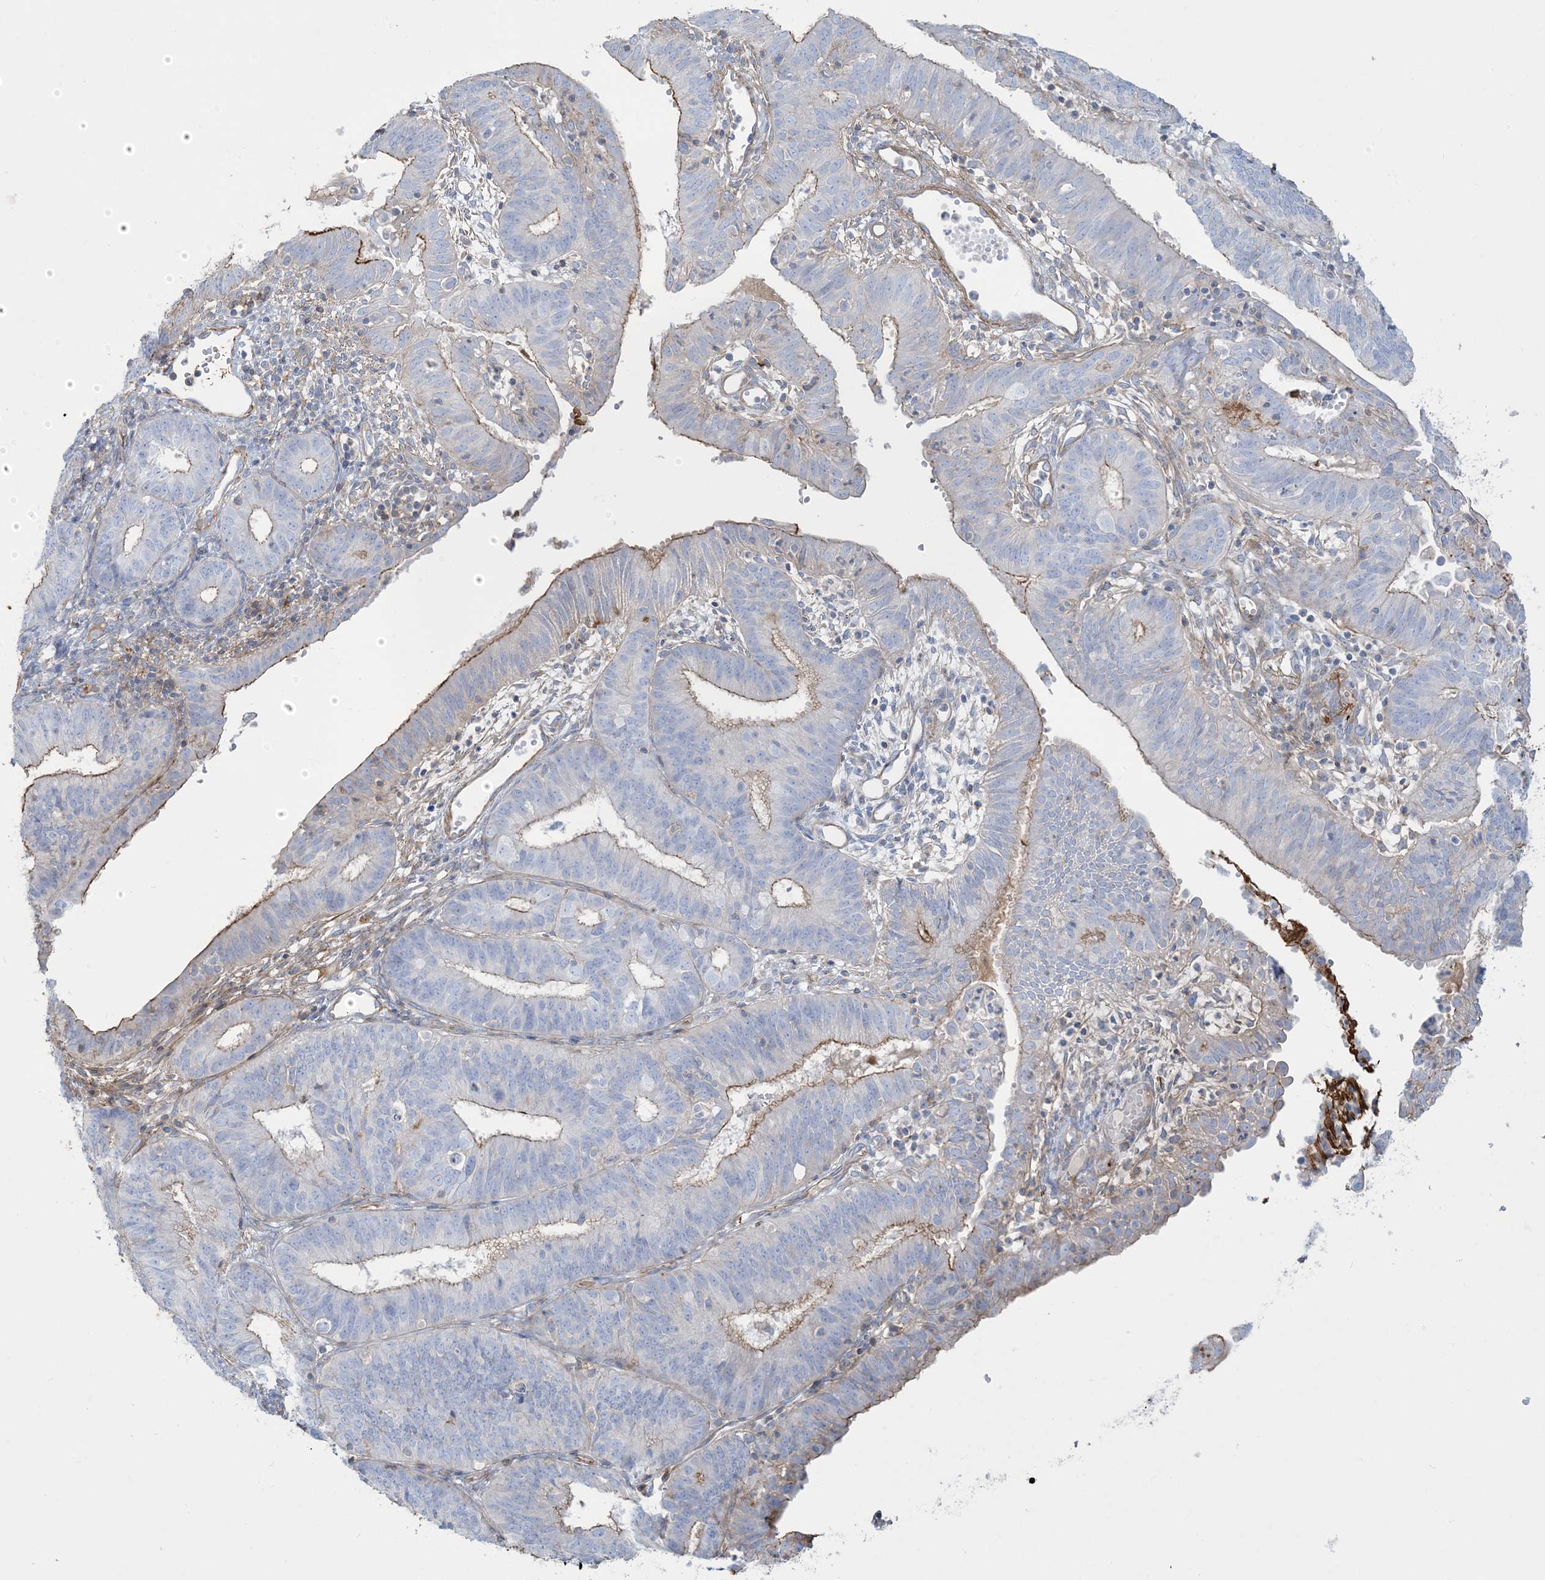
{"staining": {"intensity": "moderate", "quantity": "<25%", "location": "cytoplasmic/membranous"}, "tissue": "endometrial cancer", "cell_type": "Tumor cells", "image_type": "cancer", "snomed": [{"axis": "morphology", "description": "Adenocarcinoma, NOS"}, {"axis": "topography", "description": "Endometrium"}], "caption": "Immunohistochemistry (IHC) histopathology image of neoplastic tissue: human adenocarcinoma (endometrial) stained using IHC reveals low levels of moderate protein expression localized specifically in the cytoplasmic/membranous of tumor cells, appearing as a cytoplasmic/membranous brown color.", "gene": "GTF3C2", "patient": {"sex": "female", "age": 51}}